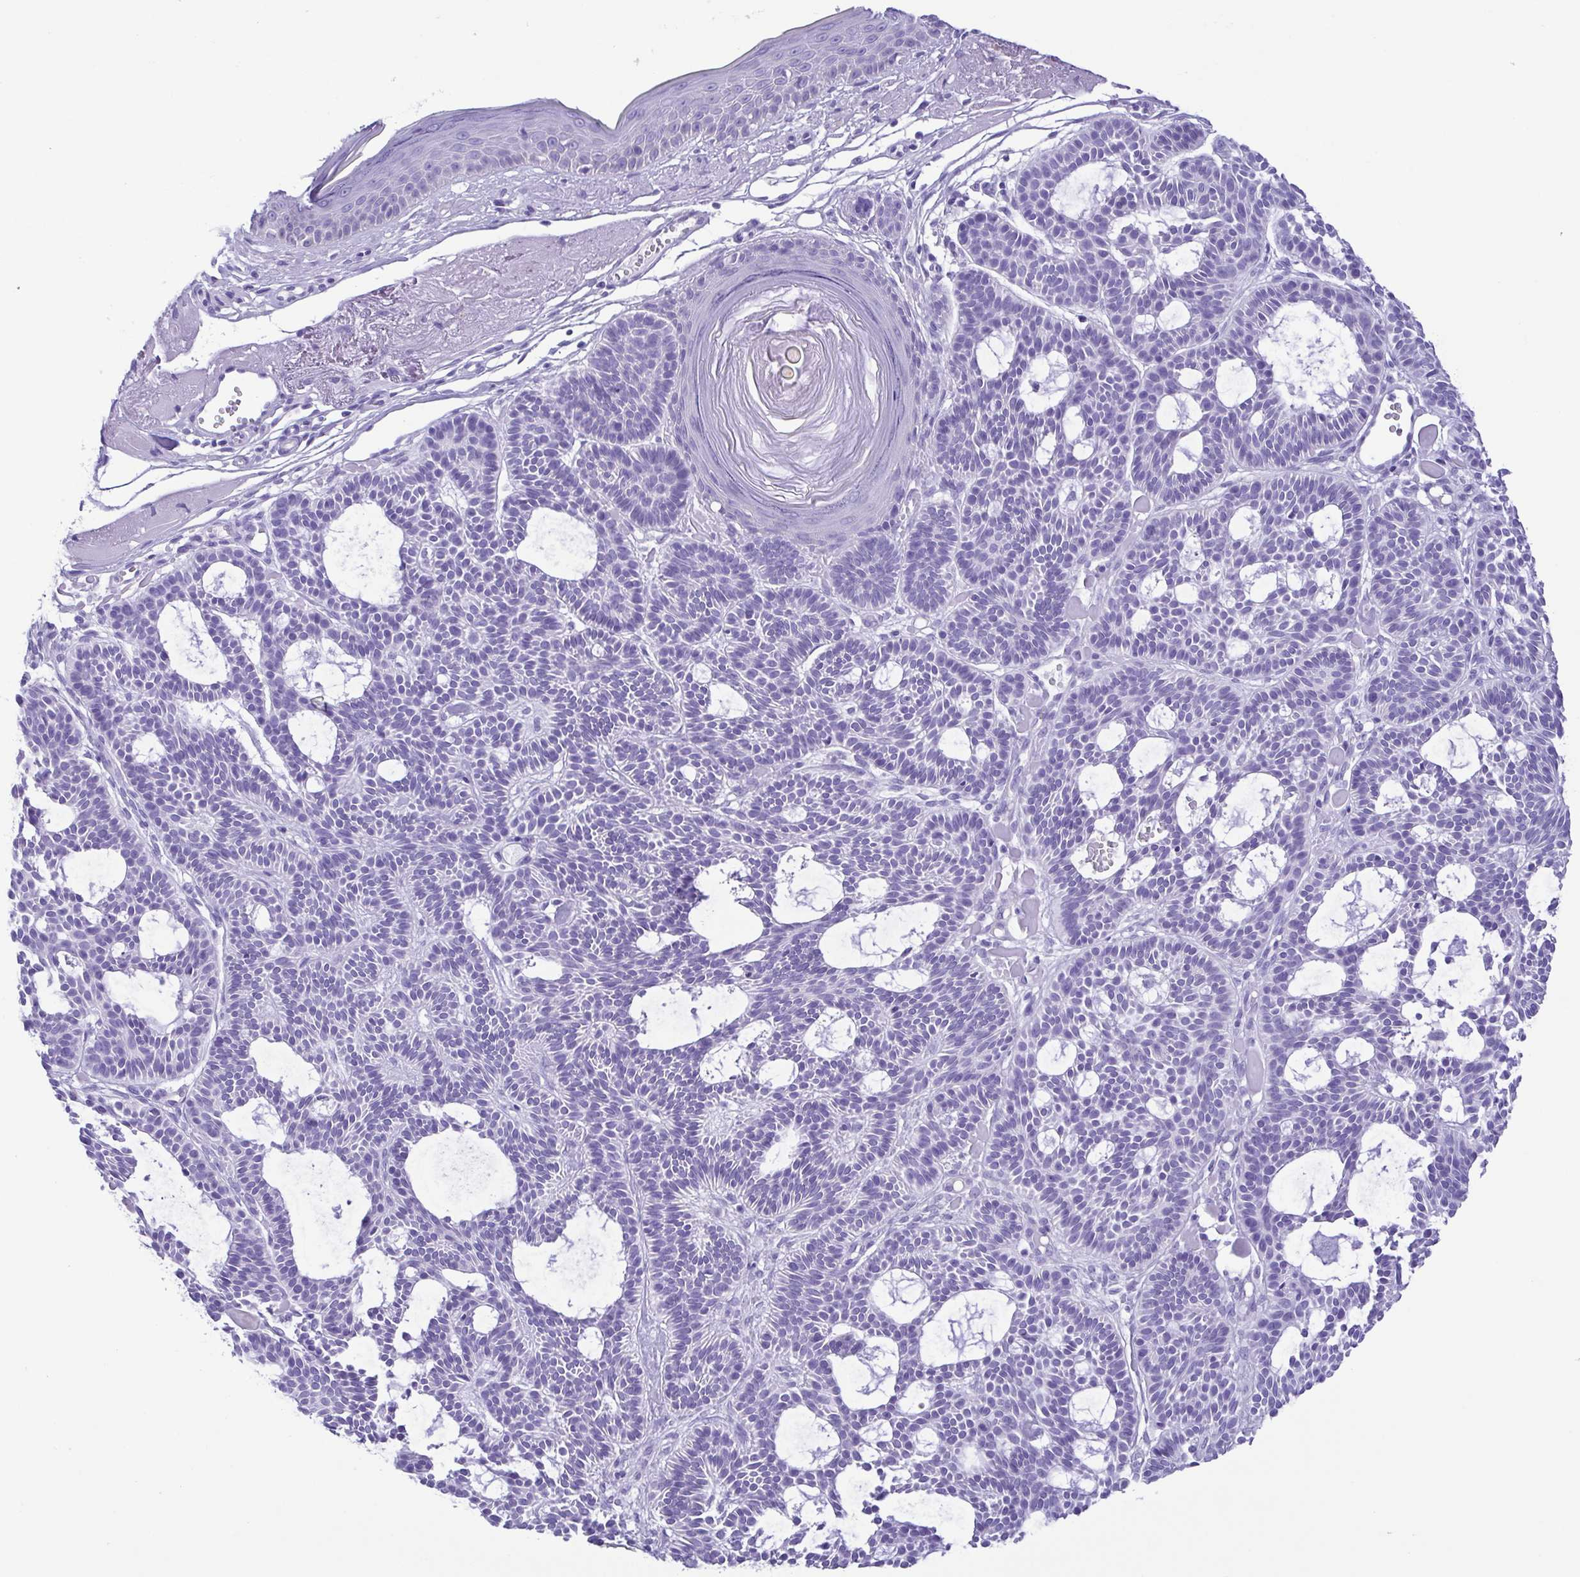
{"staining": {"intensity": "negative", "quantity": "none", "location": "none"}, "tissue": "skin cancer", "cell_type": "Tumor cells", "image_type": "cancer", "snomed": [{"axis": "morphology", "description": "Basal cell carcinoma"}, {"axis": "topography", "description": "Skin"}], "caption": "The IHC micrograph has no significant expression in tumor cells of skin cancer (basal cell carcinoma) tissue. Brightfield microscopy of IHC stained with DAB (brown) and hematoxylin (blue), captured at high magnification.", "gene": "OVGP1", "patient": {"sex": "male", "age": 85}}